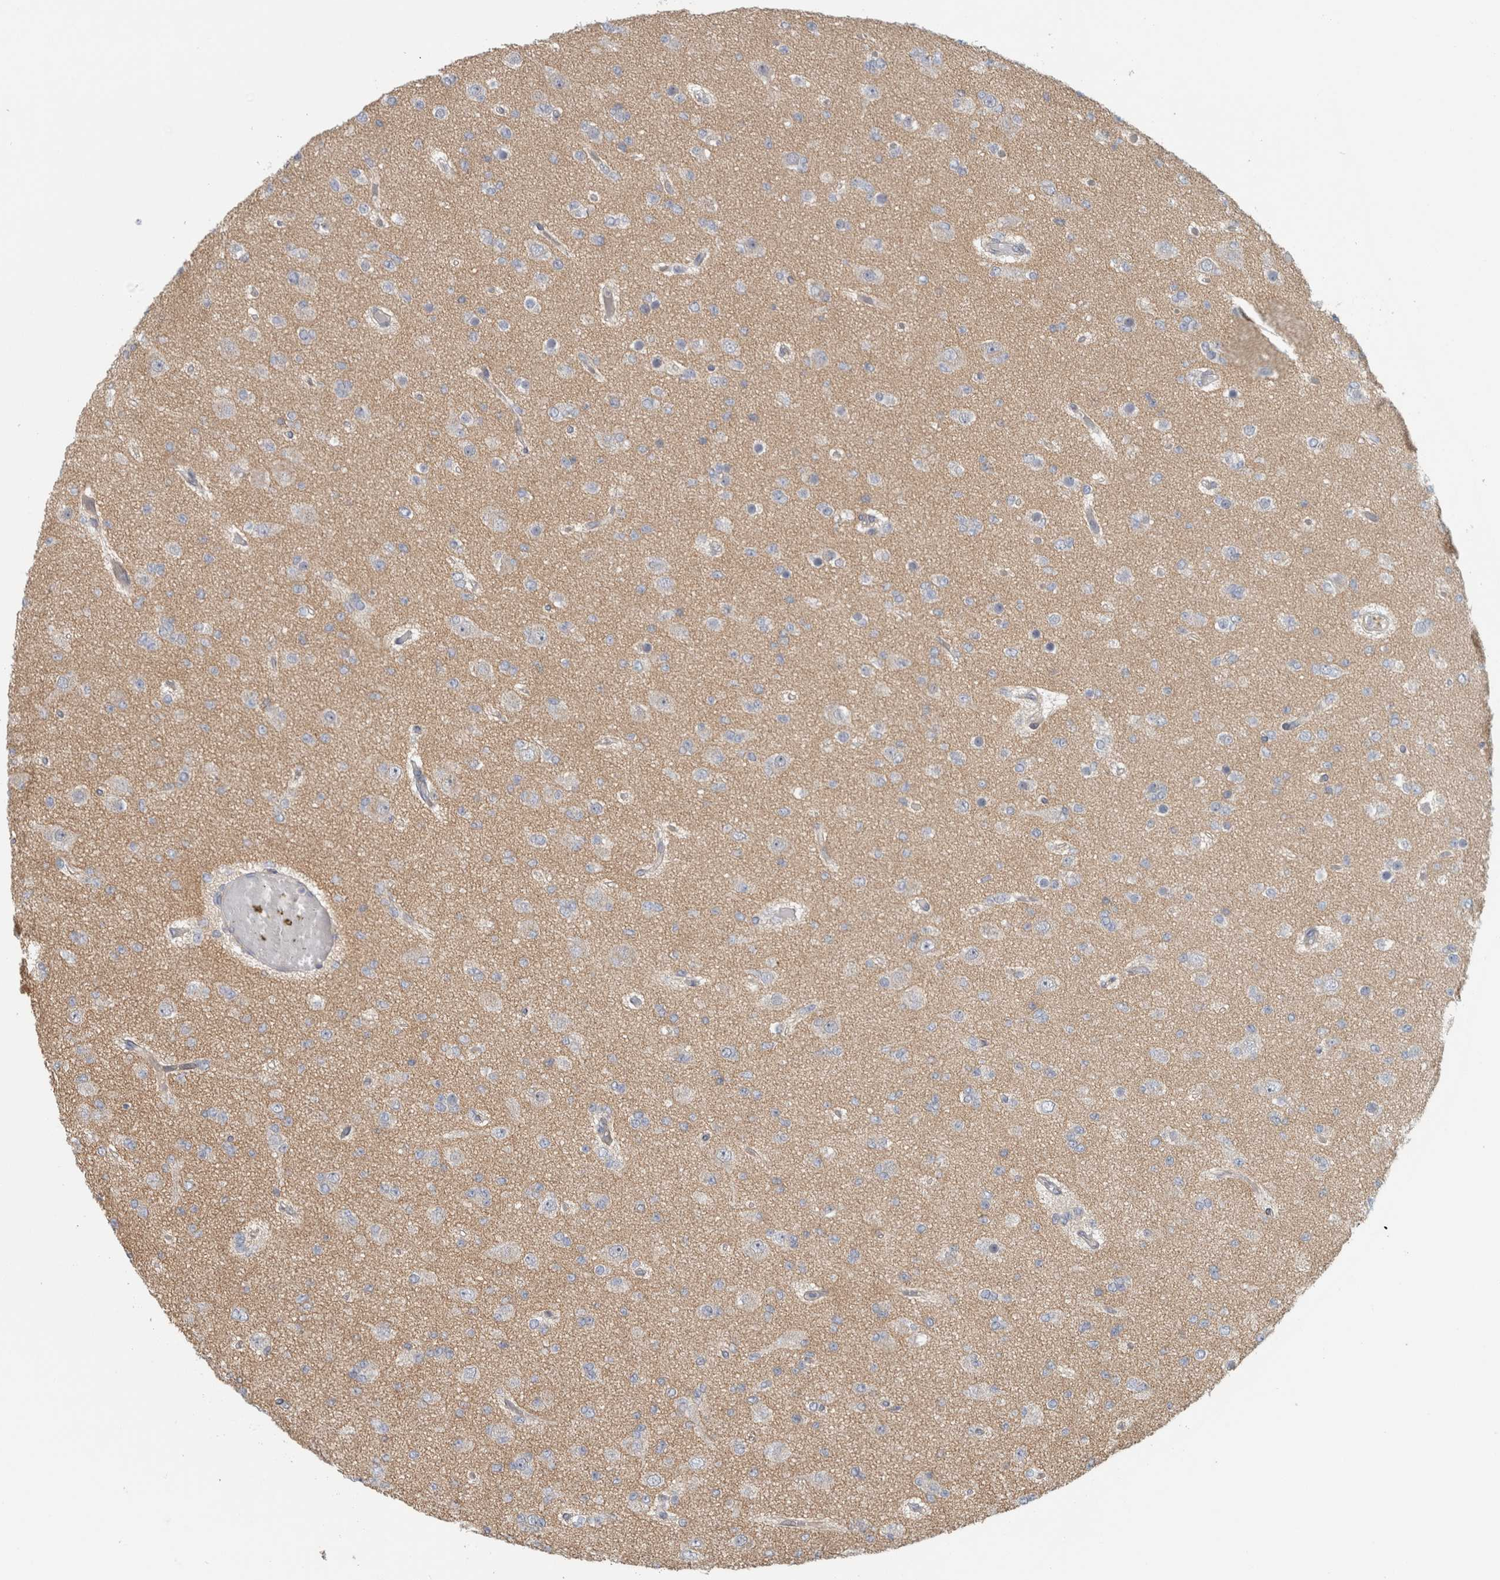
{"staining": {"intensity": "negative", "quantity": "none", "location": "none"}, "tissue": "glioma", "cell_type": "Tumor cells", "image_type": "cancer", "snomed": [{"axis": "morphology", "description": "Glioma, malignant, Low grade"}, {"axis": "topography", "description": "Brain"}], "caption": "A high-resolution histopathology image shows immunohistochemistry (IHC) staining of low-grade glioma (malignant), which shows no significant expression in tumor cells.", "gene": "ZNF804B", "patient": {"sex": "female", "age": 22}}